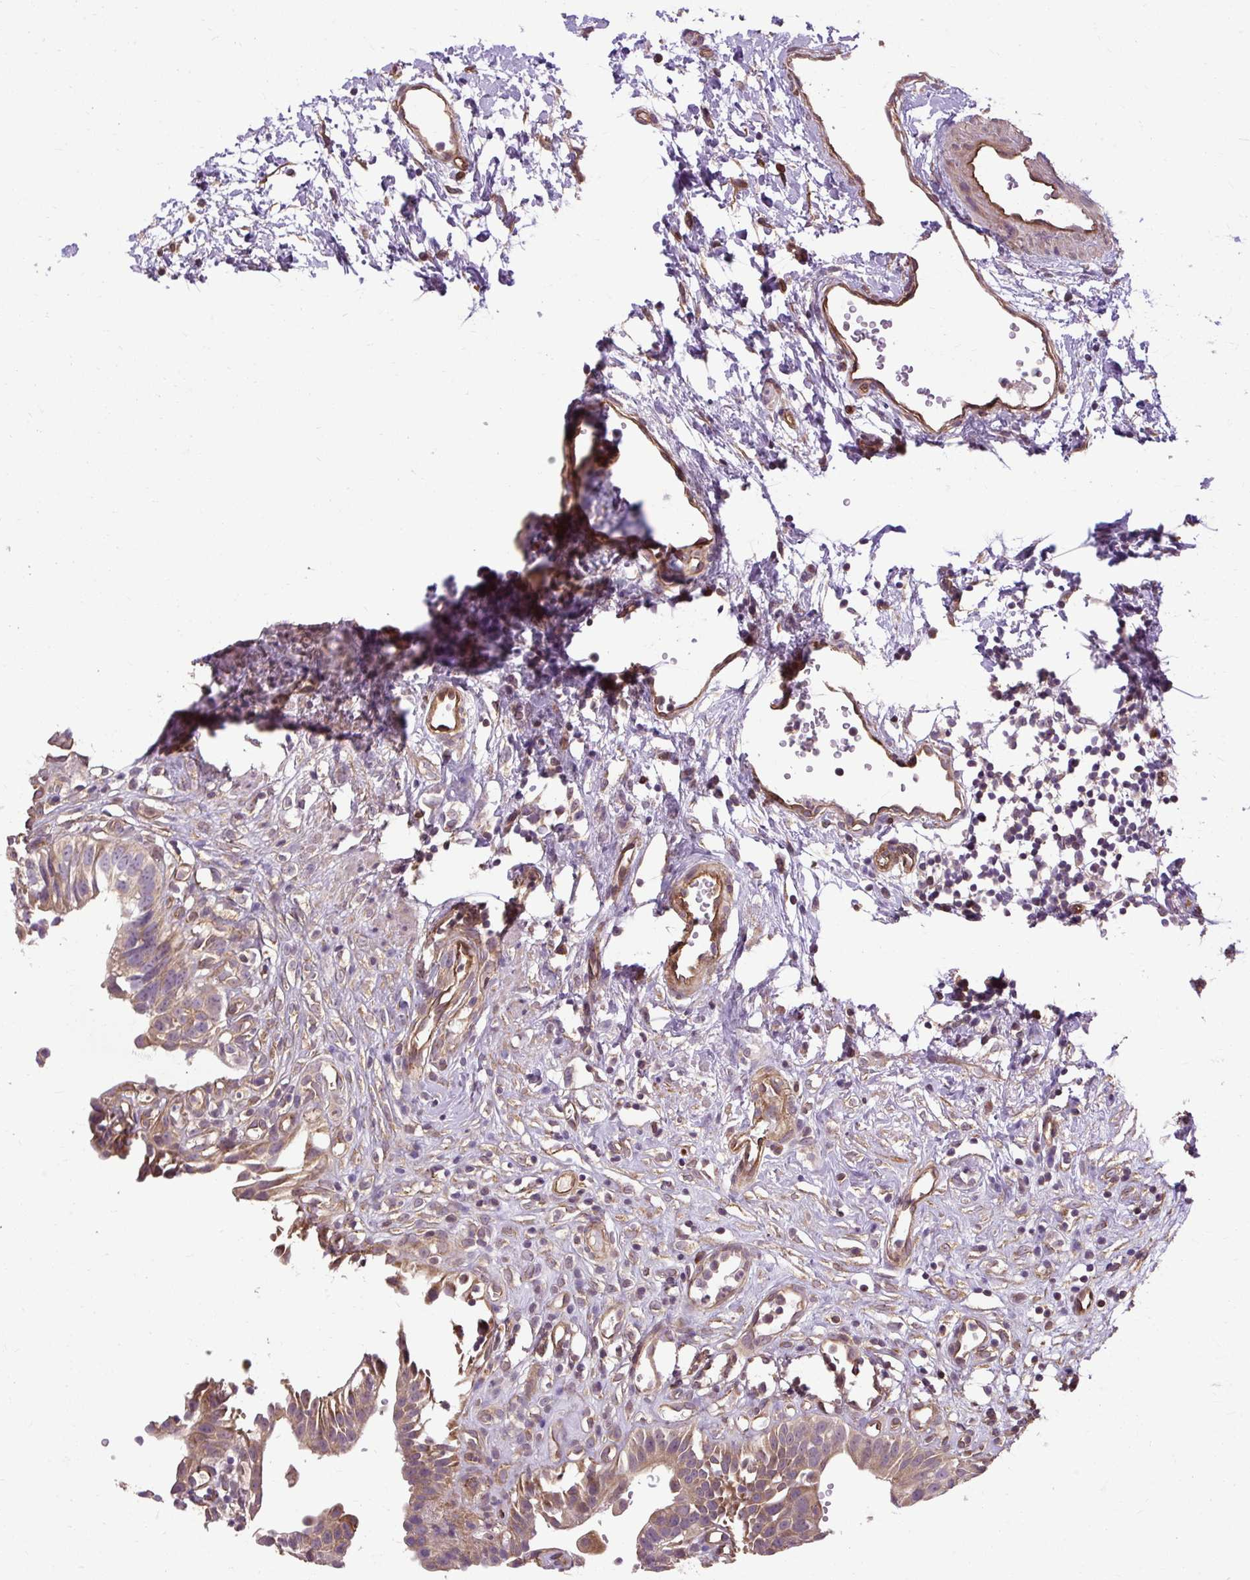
{"staining": {"intensity": "moderate", "quantity": ">75%", "location": "cytoplasmic/membranous"}, "tissue": "urinary bladder", "cell_type": "Urothelial cells", "image_type": "normal", "snomed": [{"axis": "morphology", "description": "Normal tissue, NOS"}, {"axis": "topography", "description": "Urinary bladder"}], "caption": "About >75% of urothelial cells in normal human urinary bladder display moderate cytoplasmic/membranous protein expression as visualized by brown immunohistochemical staining.", "gene": "FLRT1", "patient": {"sex": "male", "age": 51}}